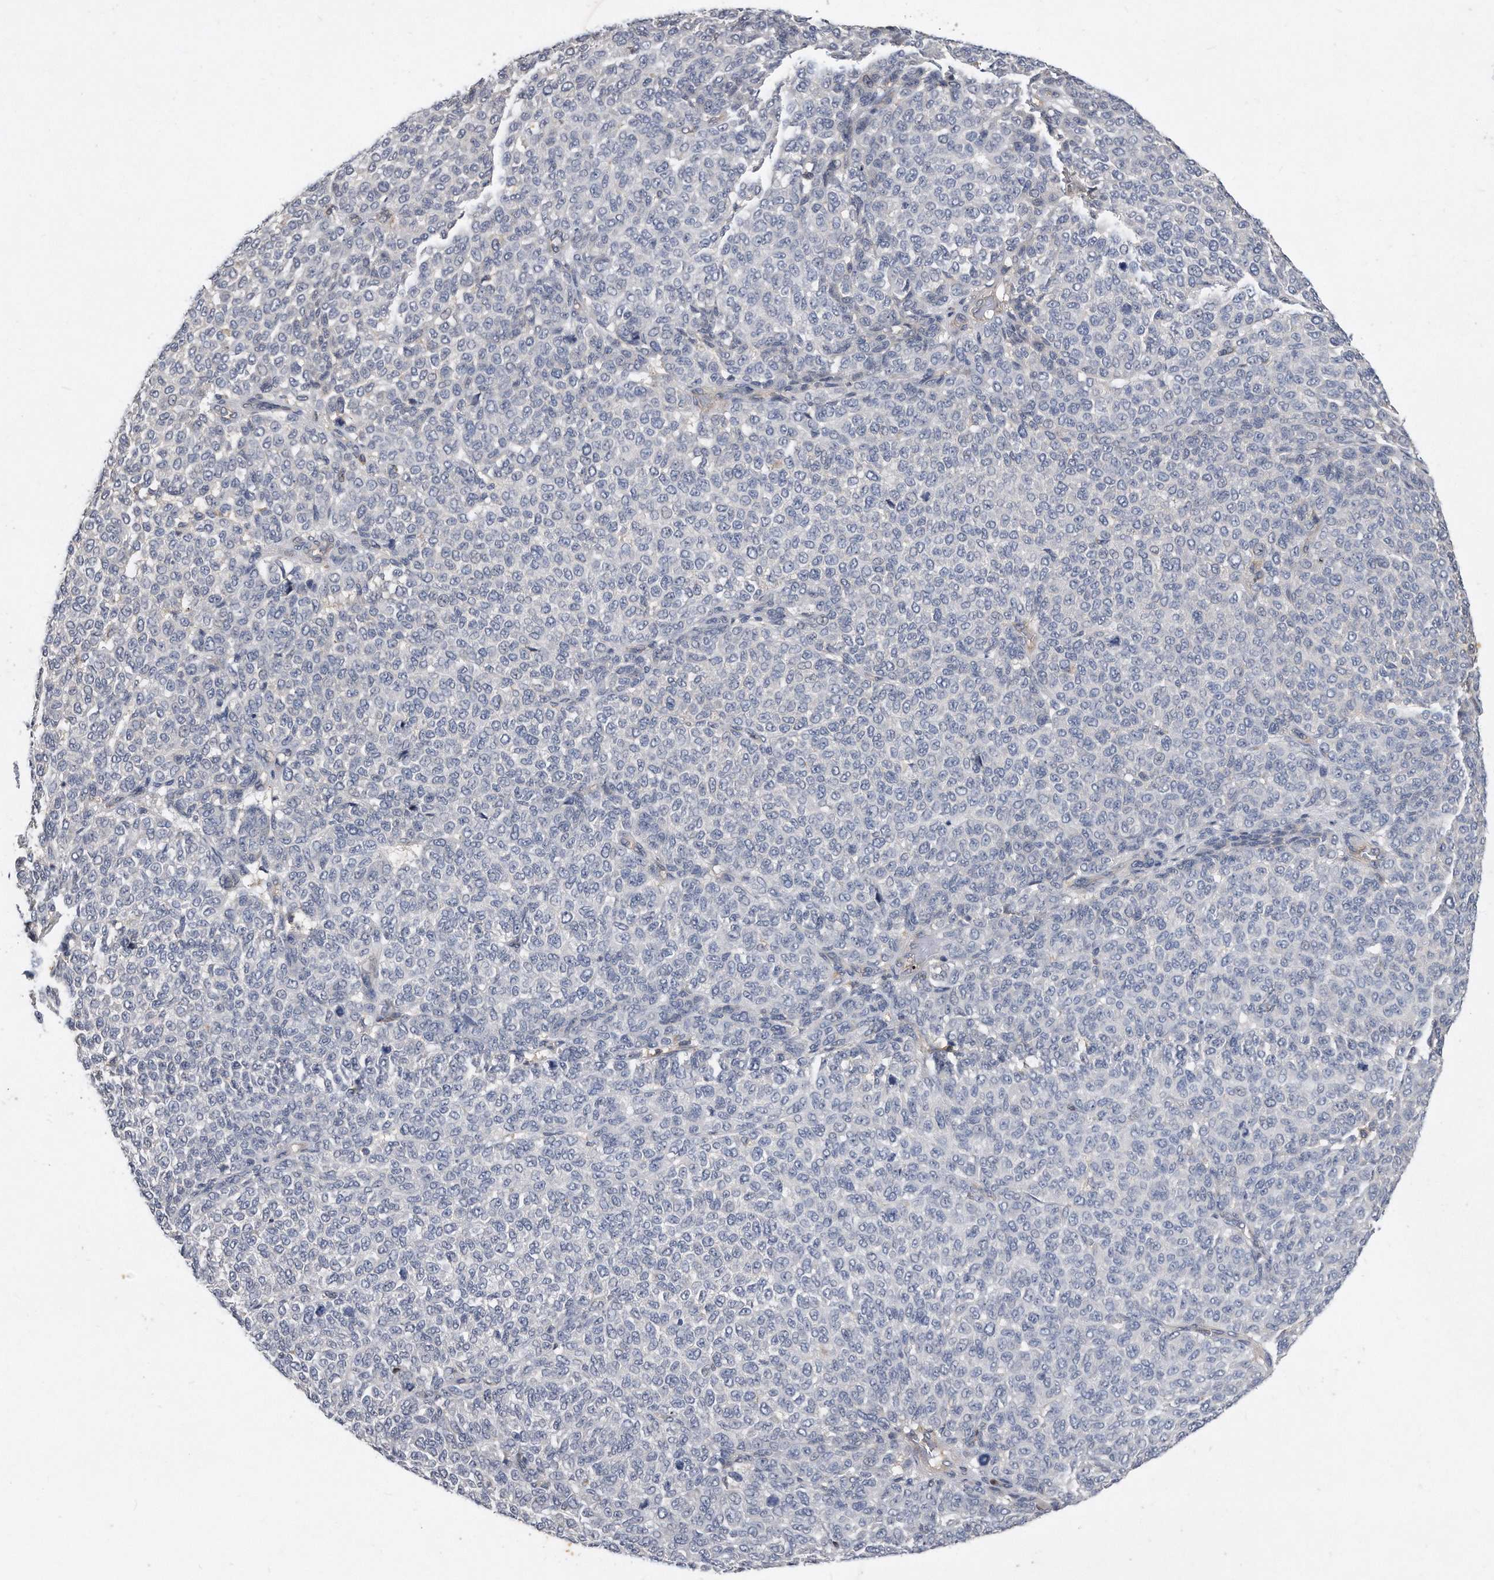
{"staining": {"intensity": "negative", "quantity": "none", "location": "none"}, "tissue": "melanoma", "cell_type": "Tumor cells", "image_type": "cancer", "snomed": [{"axis": "morphology", "description": "Malignant melanoma, NOS"}, {"axis": "topography", "description": "Skin"}], "caption": "Immunohistochemistry (IHC) photomicrograph of human melanoma stained for a protein (brown), which exhibits no expression in tumor cells.", "gene": "HOMER3", "patient": {"sex": "male", "age": 59}}